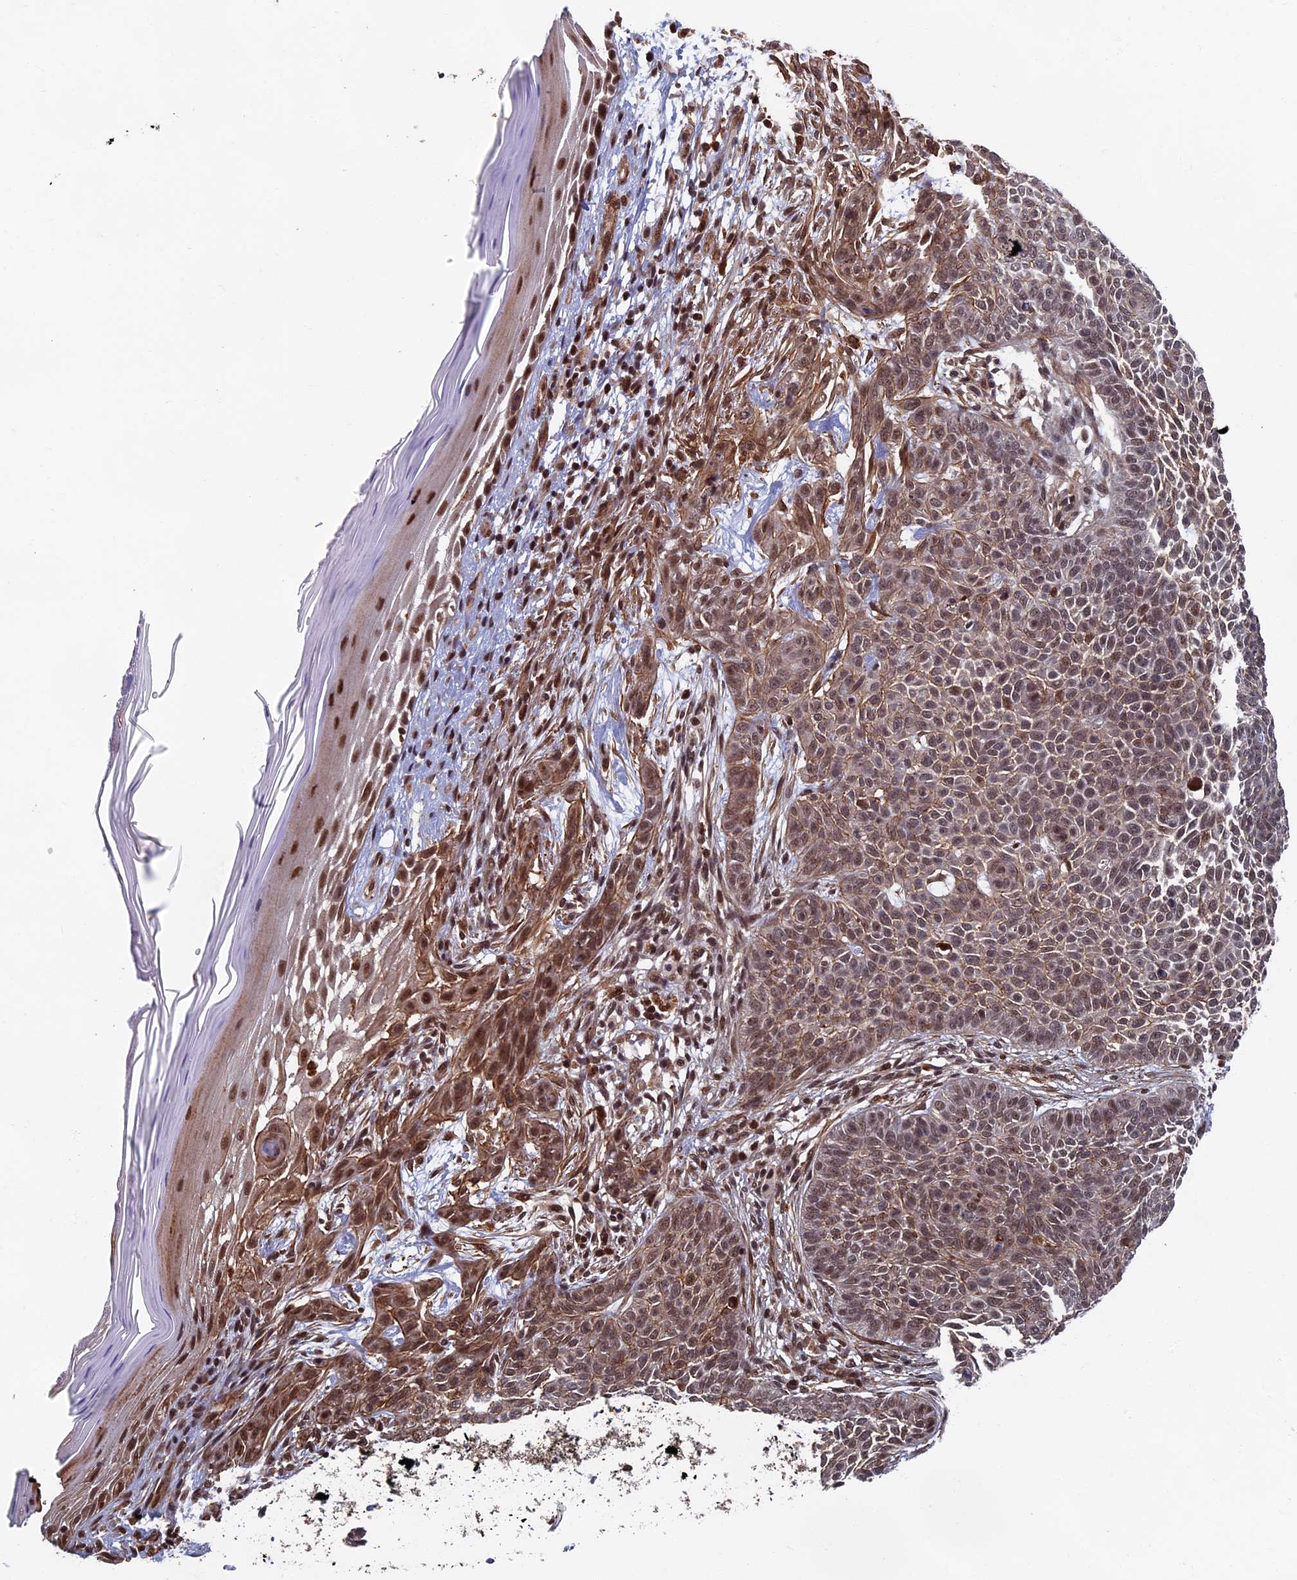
{"staining": {"intensity": "weak", "quantity": ">75%", "location": "cytoplasmic/membranous,nuclear"}, "tissue": "skin cancer", "cell_type": "Tumor cells", "image_type": "cancer", "snomed": [{"axis": "morphology", "description": "Basal cell carcinoma"}, {"axis": "topography", "description": "Skin"}], "caption": "Skin basal cell carcinoma stained with a protein marker demonstrates weak staining in tumor cells.", "gene": "CTDP1", "patient": {"sex": "male", "age": 85}}